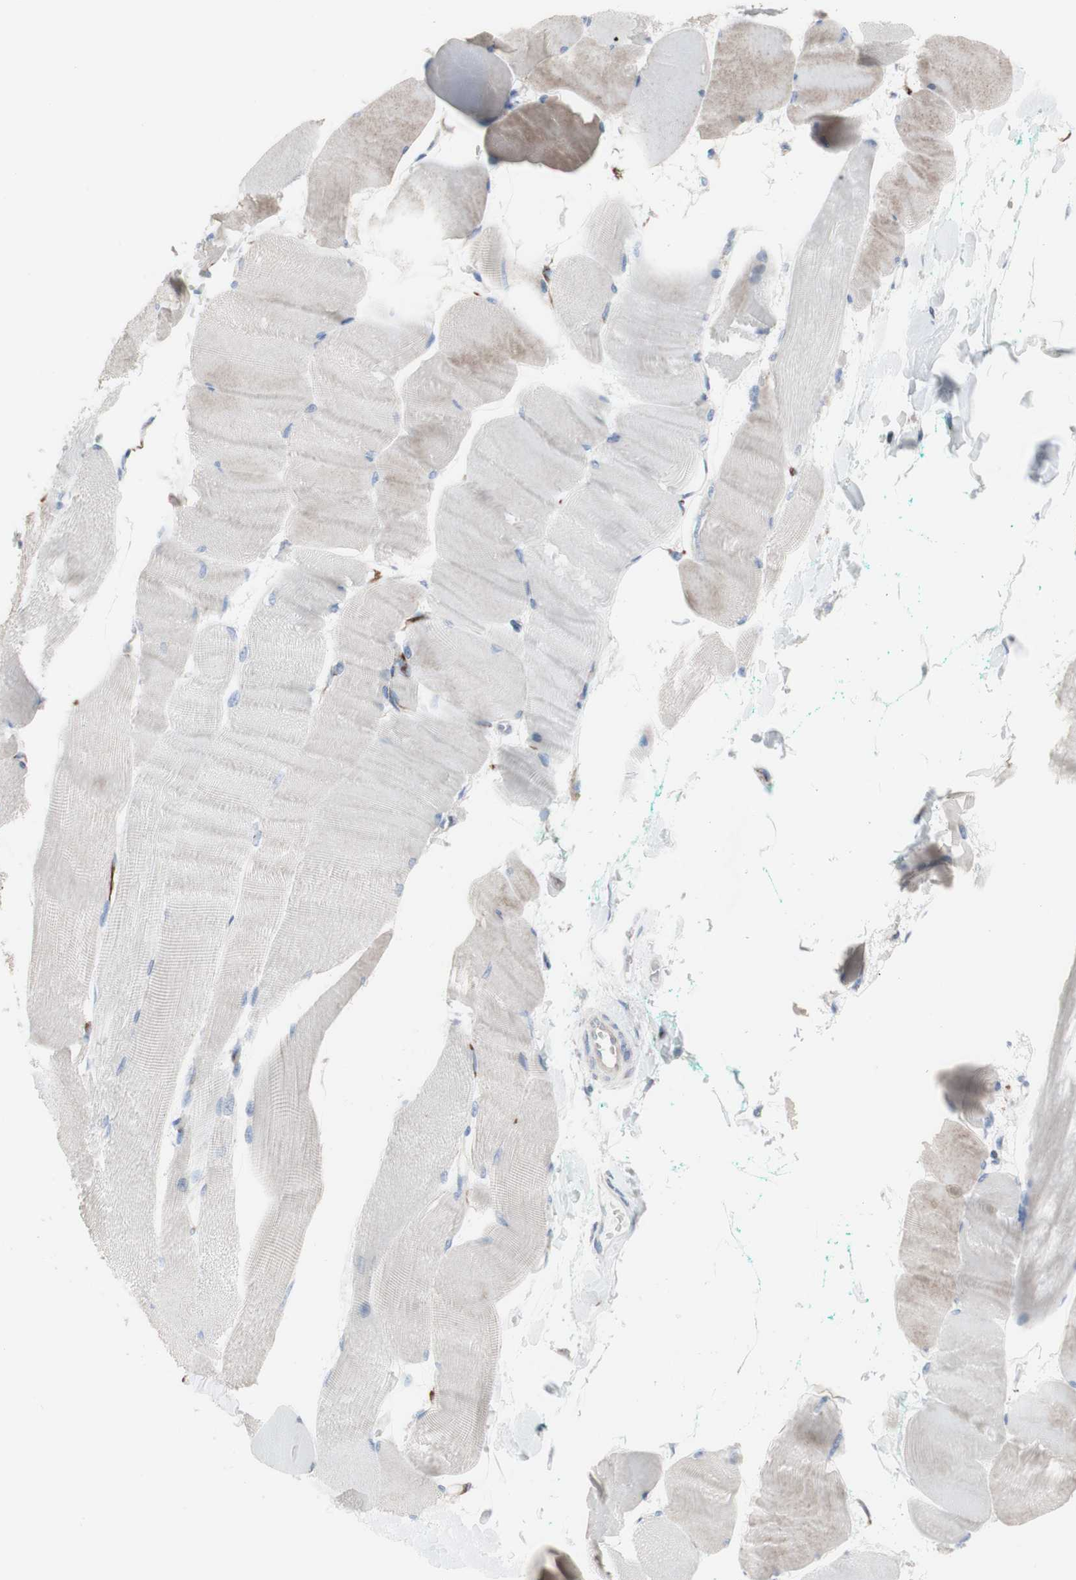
{"staining": {"intensity": "weak", "quantity": "<25%", "location": "cytoplasmic/membranous"}, "tissue": "skeletal muscle", "cell_type": "Myocytes", "image_type": "normal", "snomed": [{"axis": "morphology", "description": "Normal tissue, NOS"}, {"axis": "morphology", "description": "Squamous cell carcinoma, NOS"}, {"axis": "topography", "description": "Skeletal muscle"}], "caption": "Immunohistochemistry (IHC) micrograph of unremarkable skeletal muscle stained for a protein (brown), which displays no expression in myocytes. (DAB immunohistochemistry visualized using brightfield microscopy, high magnification).", "gene": "AGPAT5", "patient": {"sex": "male", "age": 51}}